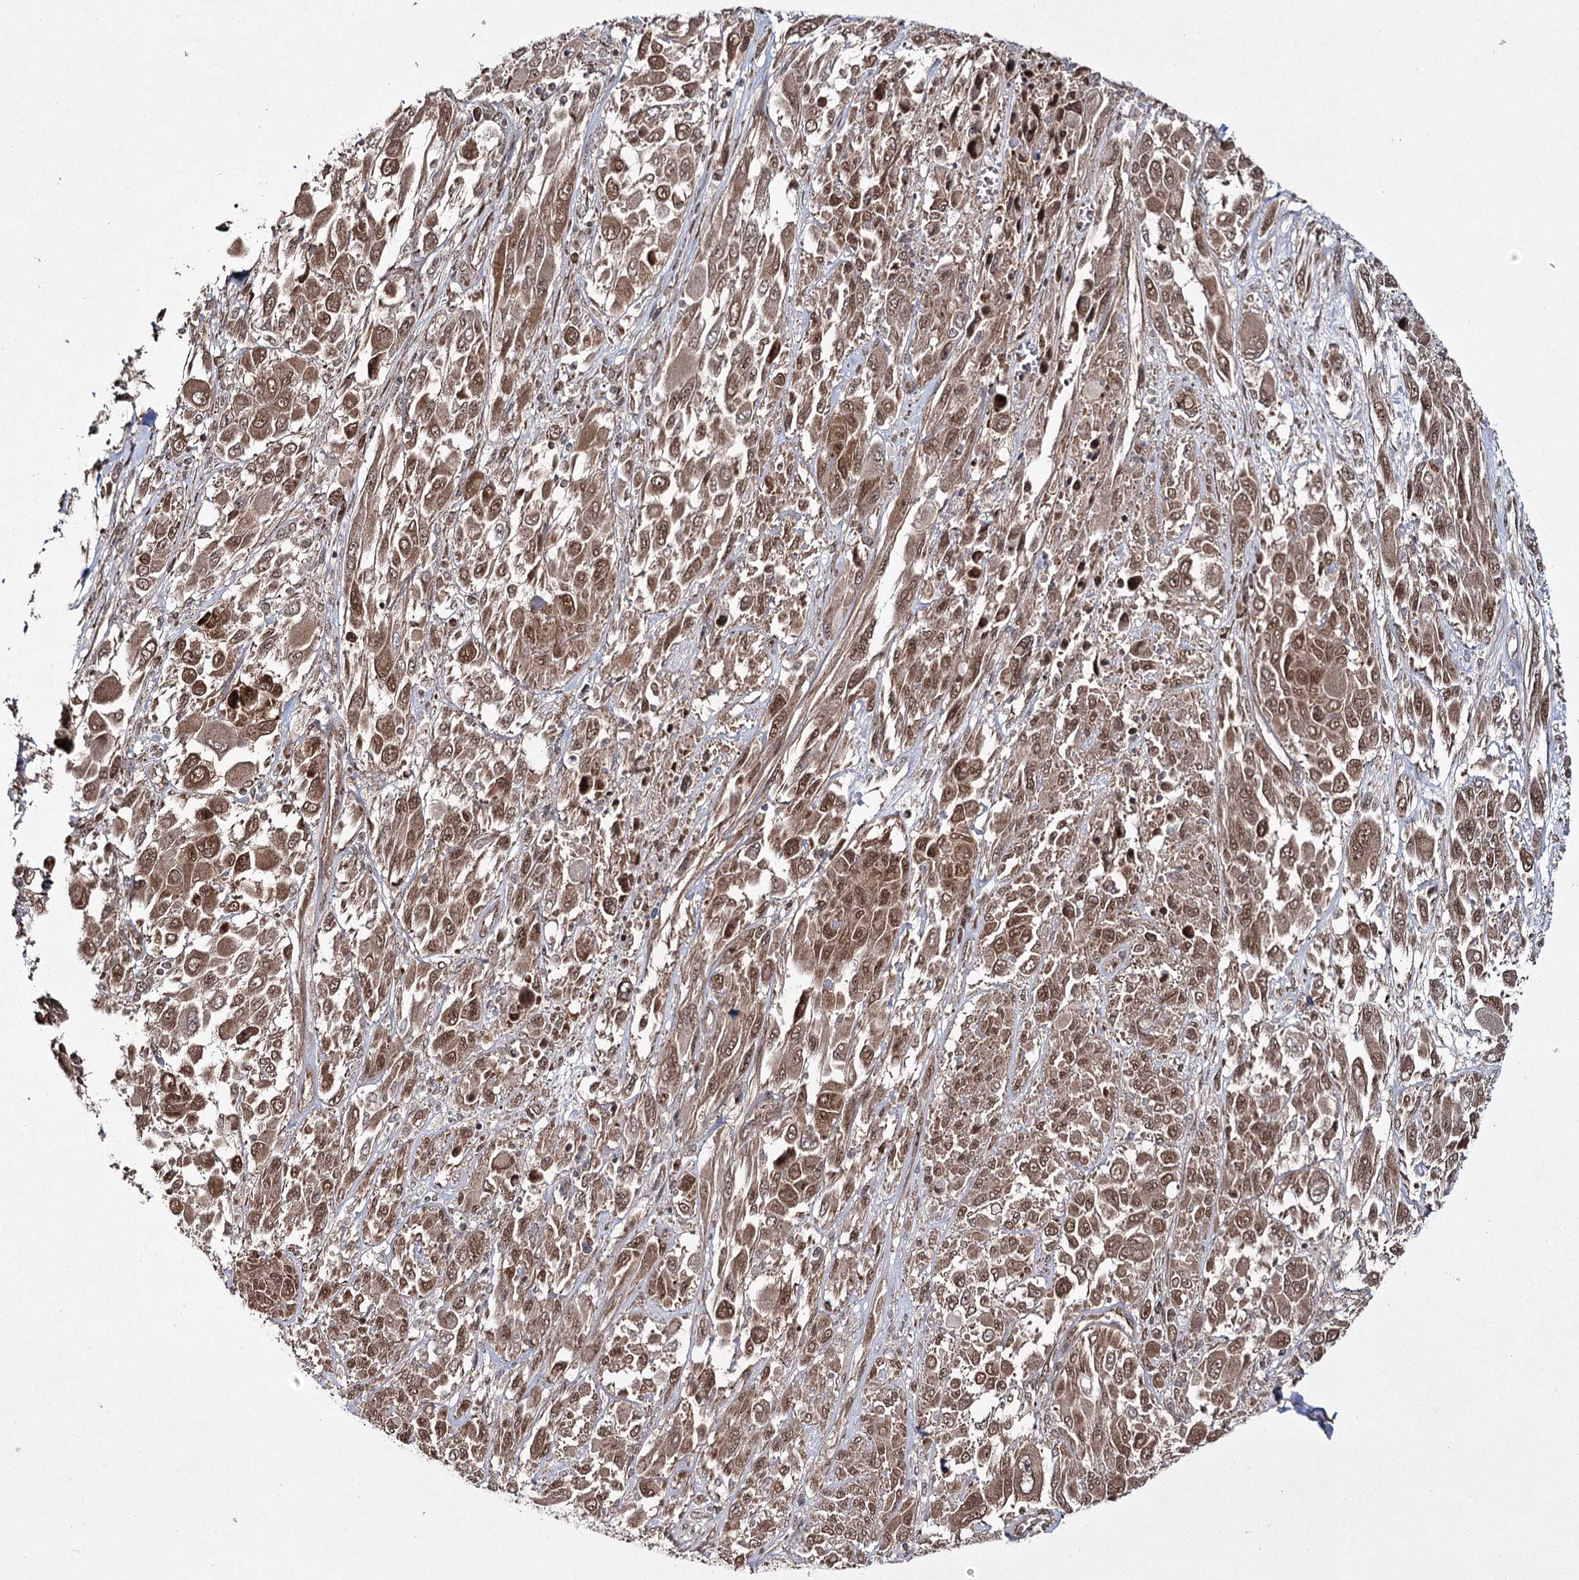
{"staining": {"intensity": "moderate", "quantity": ">75%", "location": "cytoplasmic/membranous,nuclear"}, "tissue": "melanoma", "cell_type": "Tumor cells", "image_type": "cancer", "snomed": [{"axis": "morphology", "description": "Malignant melanoma, NOS"}, {"axis": "topography", "description": "Skin"}], "caption": "Immunohistochemical staining of melanoma reveals medium levels of moderate cytoplasmic/membranous and nuclear protein positivity in about >75% of tumor cells.", "gene": "TRNT1", "patient": {"sex": "female", "age": 91}}